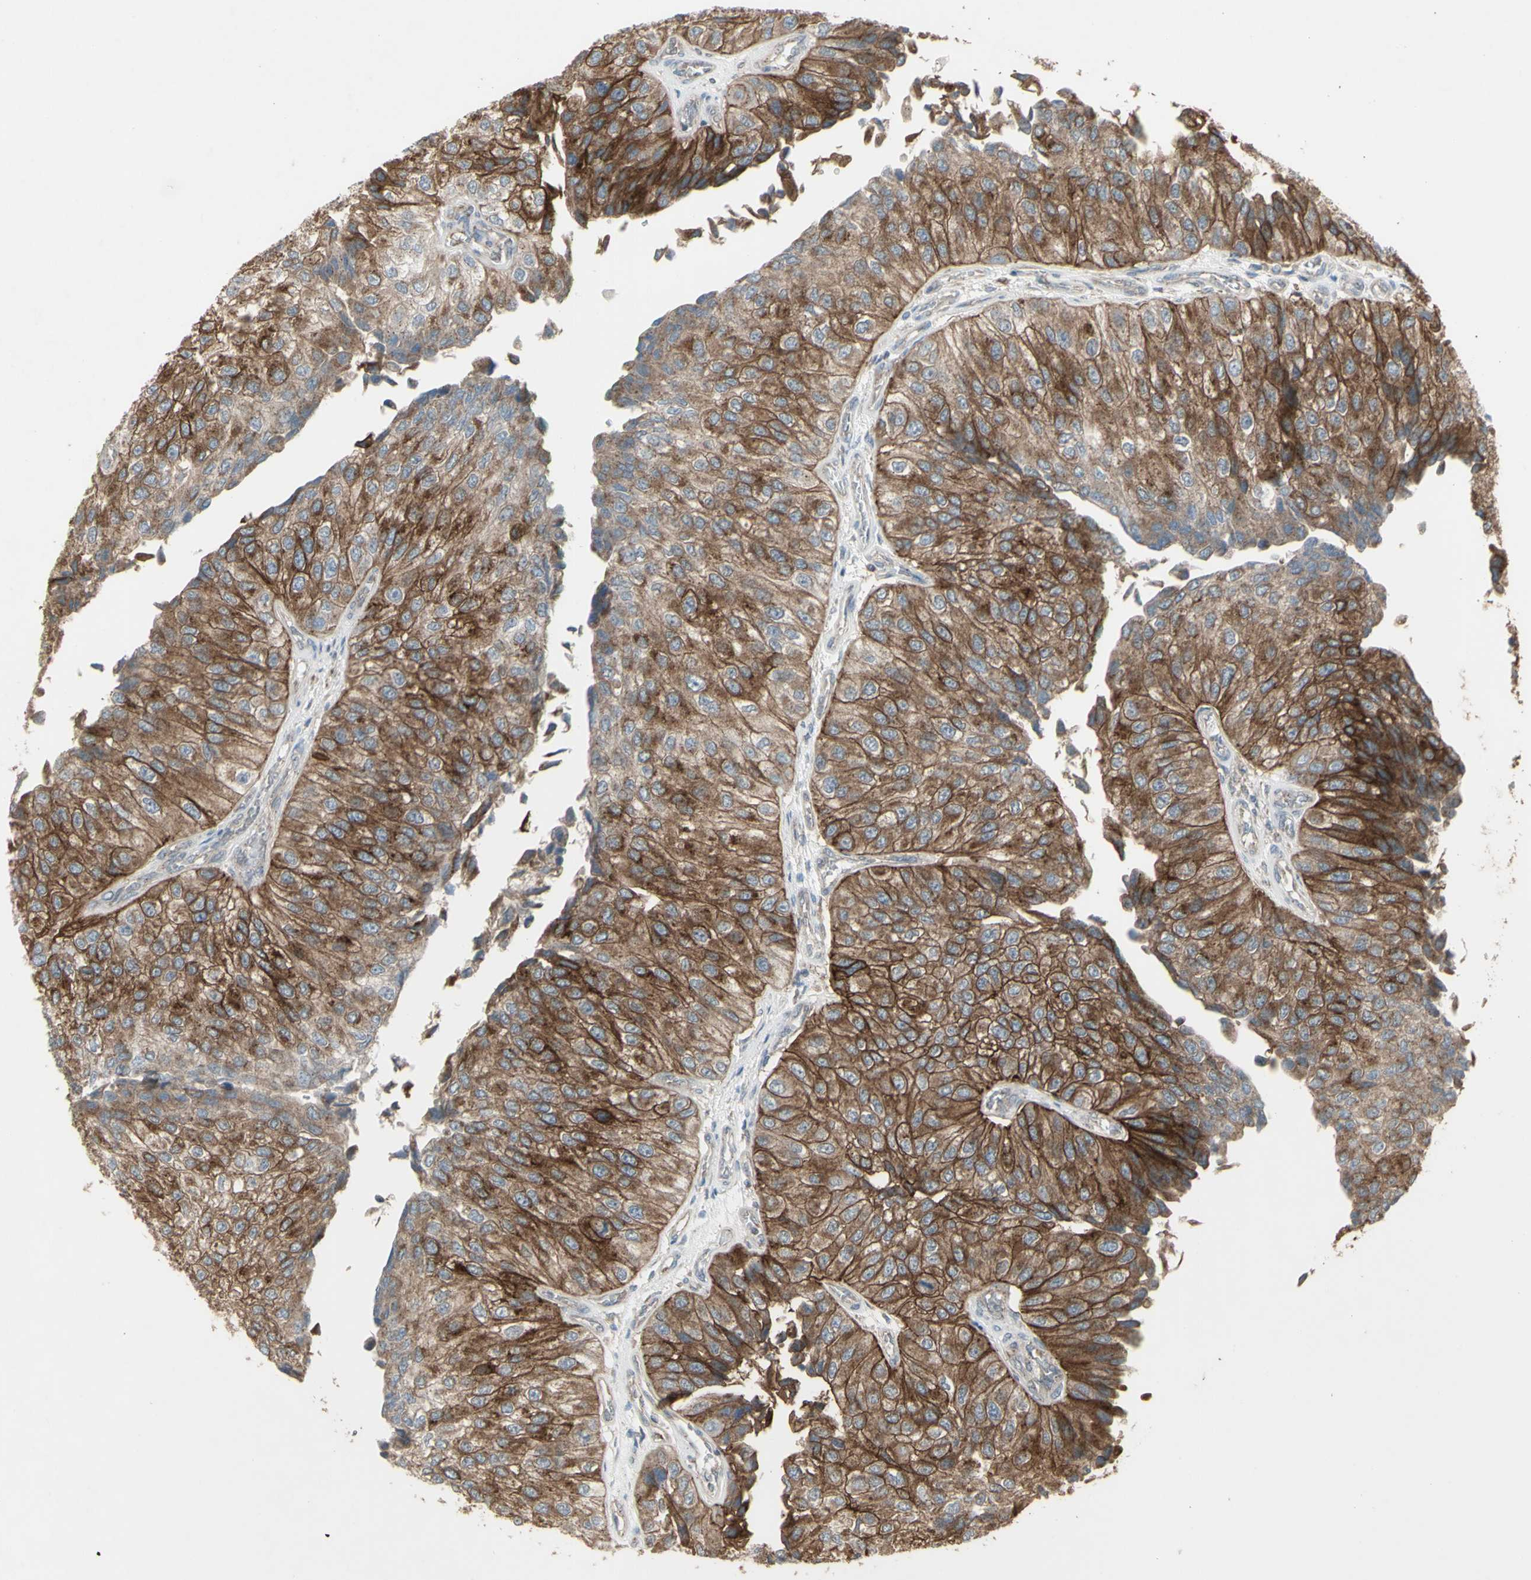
{"staining": {"intensity": "moderate", "quantity": ">75%", "location": "cytoplasmic/membranous"}, "tissue": "urothelial cancer", "cell_type": "Tumor cells", "image_type": "cancer", "snomed": [{"axis": "morphology", "description": "Urothelial carcinoma, High grade"}, {"axis": "topography", "description": "Kidney"}, {"axis": "topography", "description": "Urinary bladder"}], "caption": "About >75% of tumor cells in high-grade urothelial carcinoma show moderate cytoplasmic/membranous protein expression as visualized by brown immunohistochemical staining.", "gene": "FXYD3", "patient": {"sex": "male", "age": 77}}